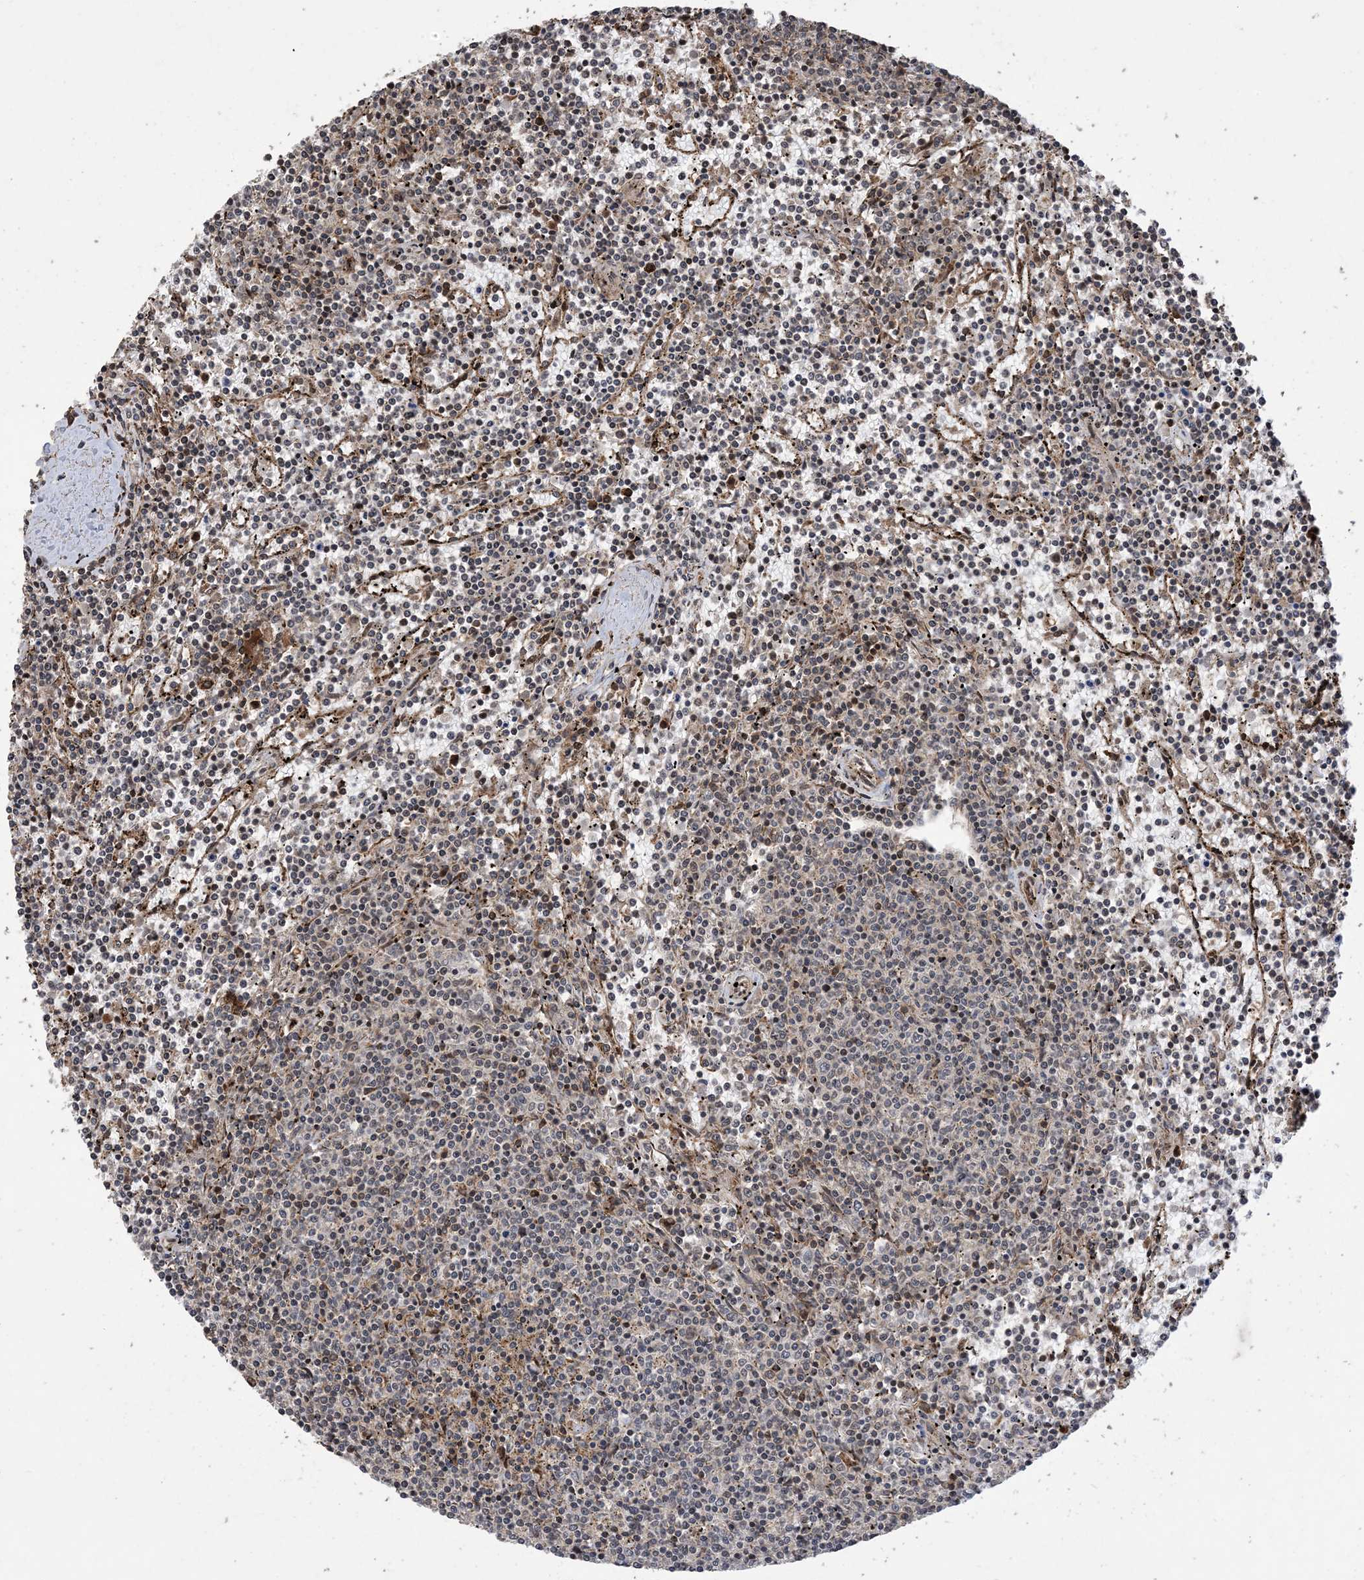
{"staining": {"intensity": "negative", "quantity": "none", "location": "none"}, "tissue": "lymphoma", "cell_type": "Tumor cells", "image_type": "cancer", "snomed": [{"axis": "morphology", "description": "Malignant lymphoma, non-Hodgkin's type, Low grade"}, {"axis": "topography", "description": "Spleen"}], "caption": "High power microscopy histopathology image of an immunohistochemistry micrograph of lymphoma, revealing no significant expression in tumor cells.", "gene": "ZNF511", "patient": {"sex": "female", "age": 50}}